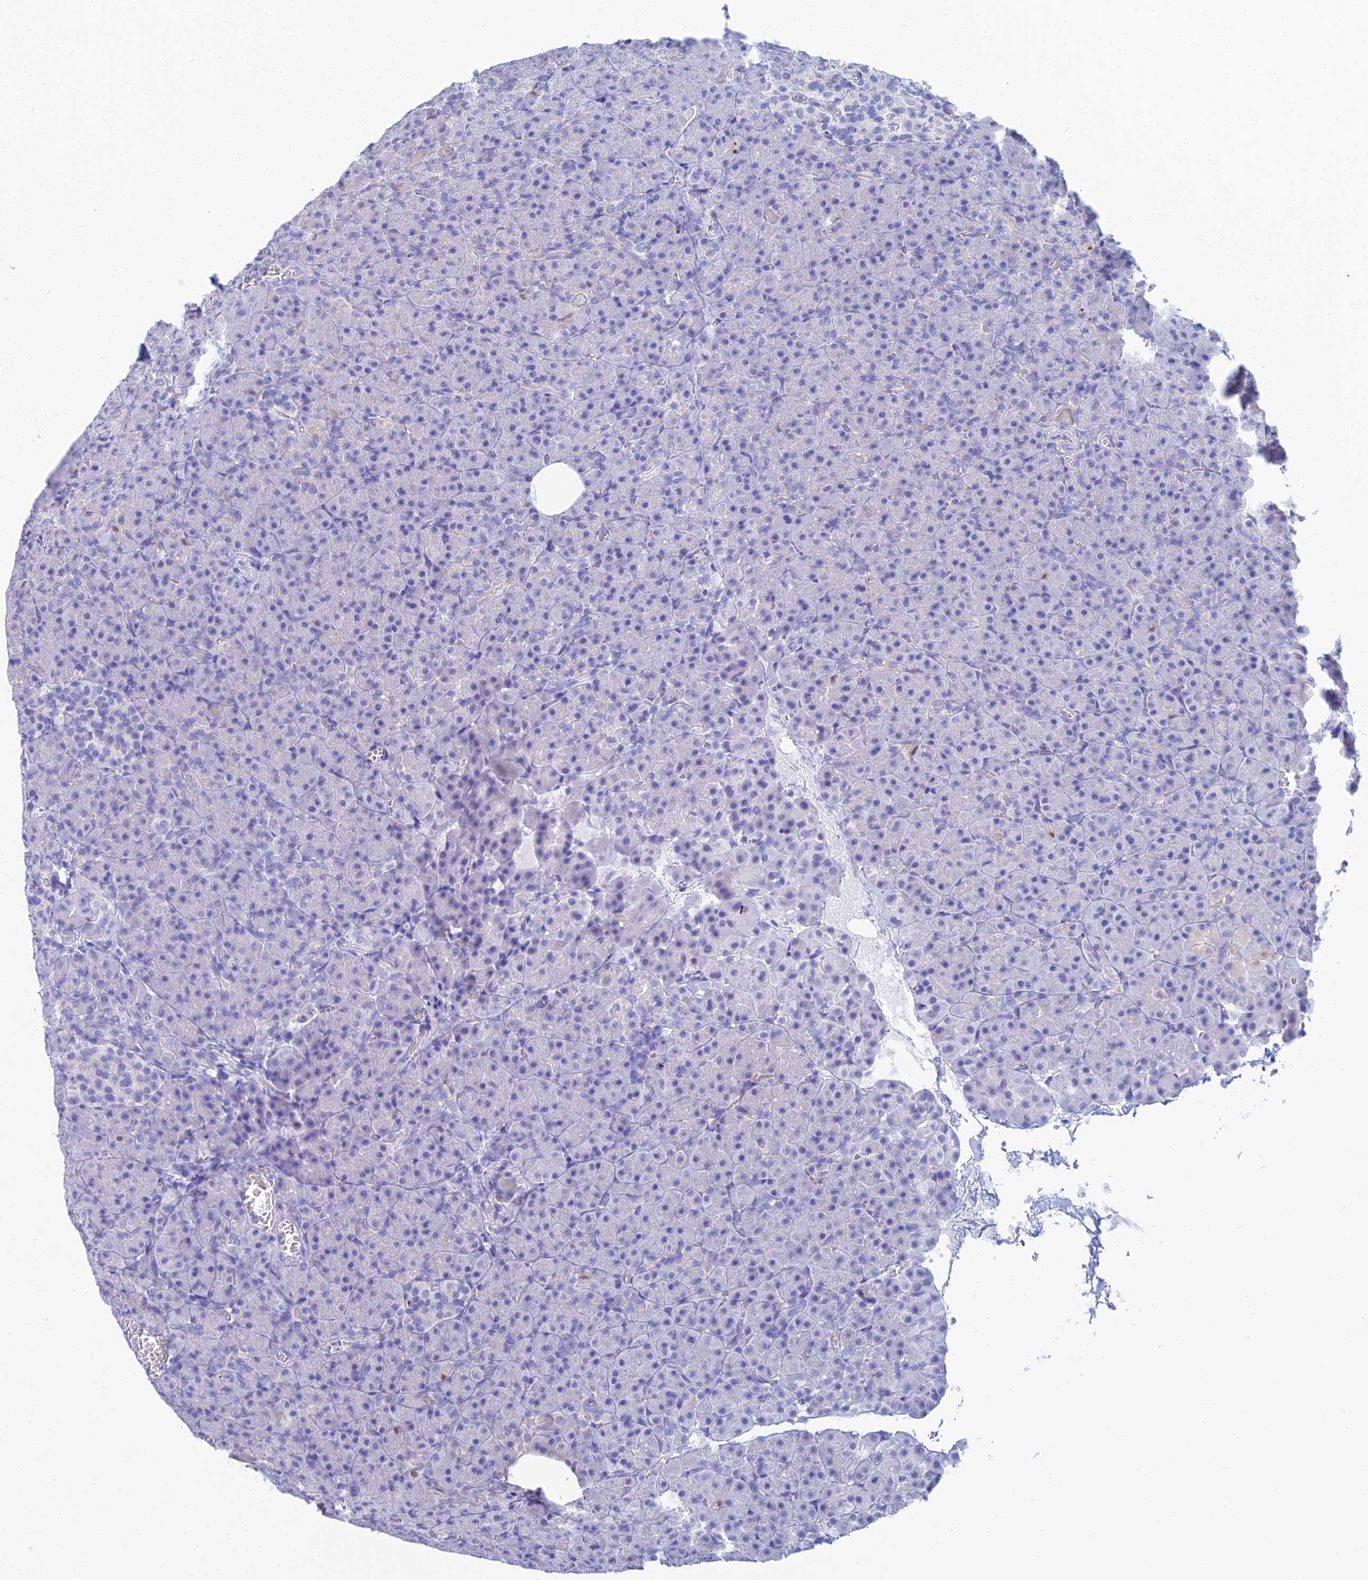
{"staining": {"intensity": "negative", "quantity": "none", "location": "none"}, "tissue": "pancreas", "cell_type": "Exocrine glandular cells", "image_type": "normal", "snomed": [{"axis": "morphology", "description": "Normal tissue, NOS"}, {"axis": "topography", "description": "Pancreas"}], "caption": "There is no significant expression in exocrine glandular cells of pancreas. Nuclei are stained in blue.", "gene": "MCM2", "patient": {"sex": "female", "age": 74}}